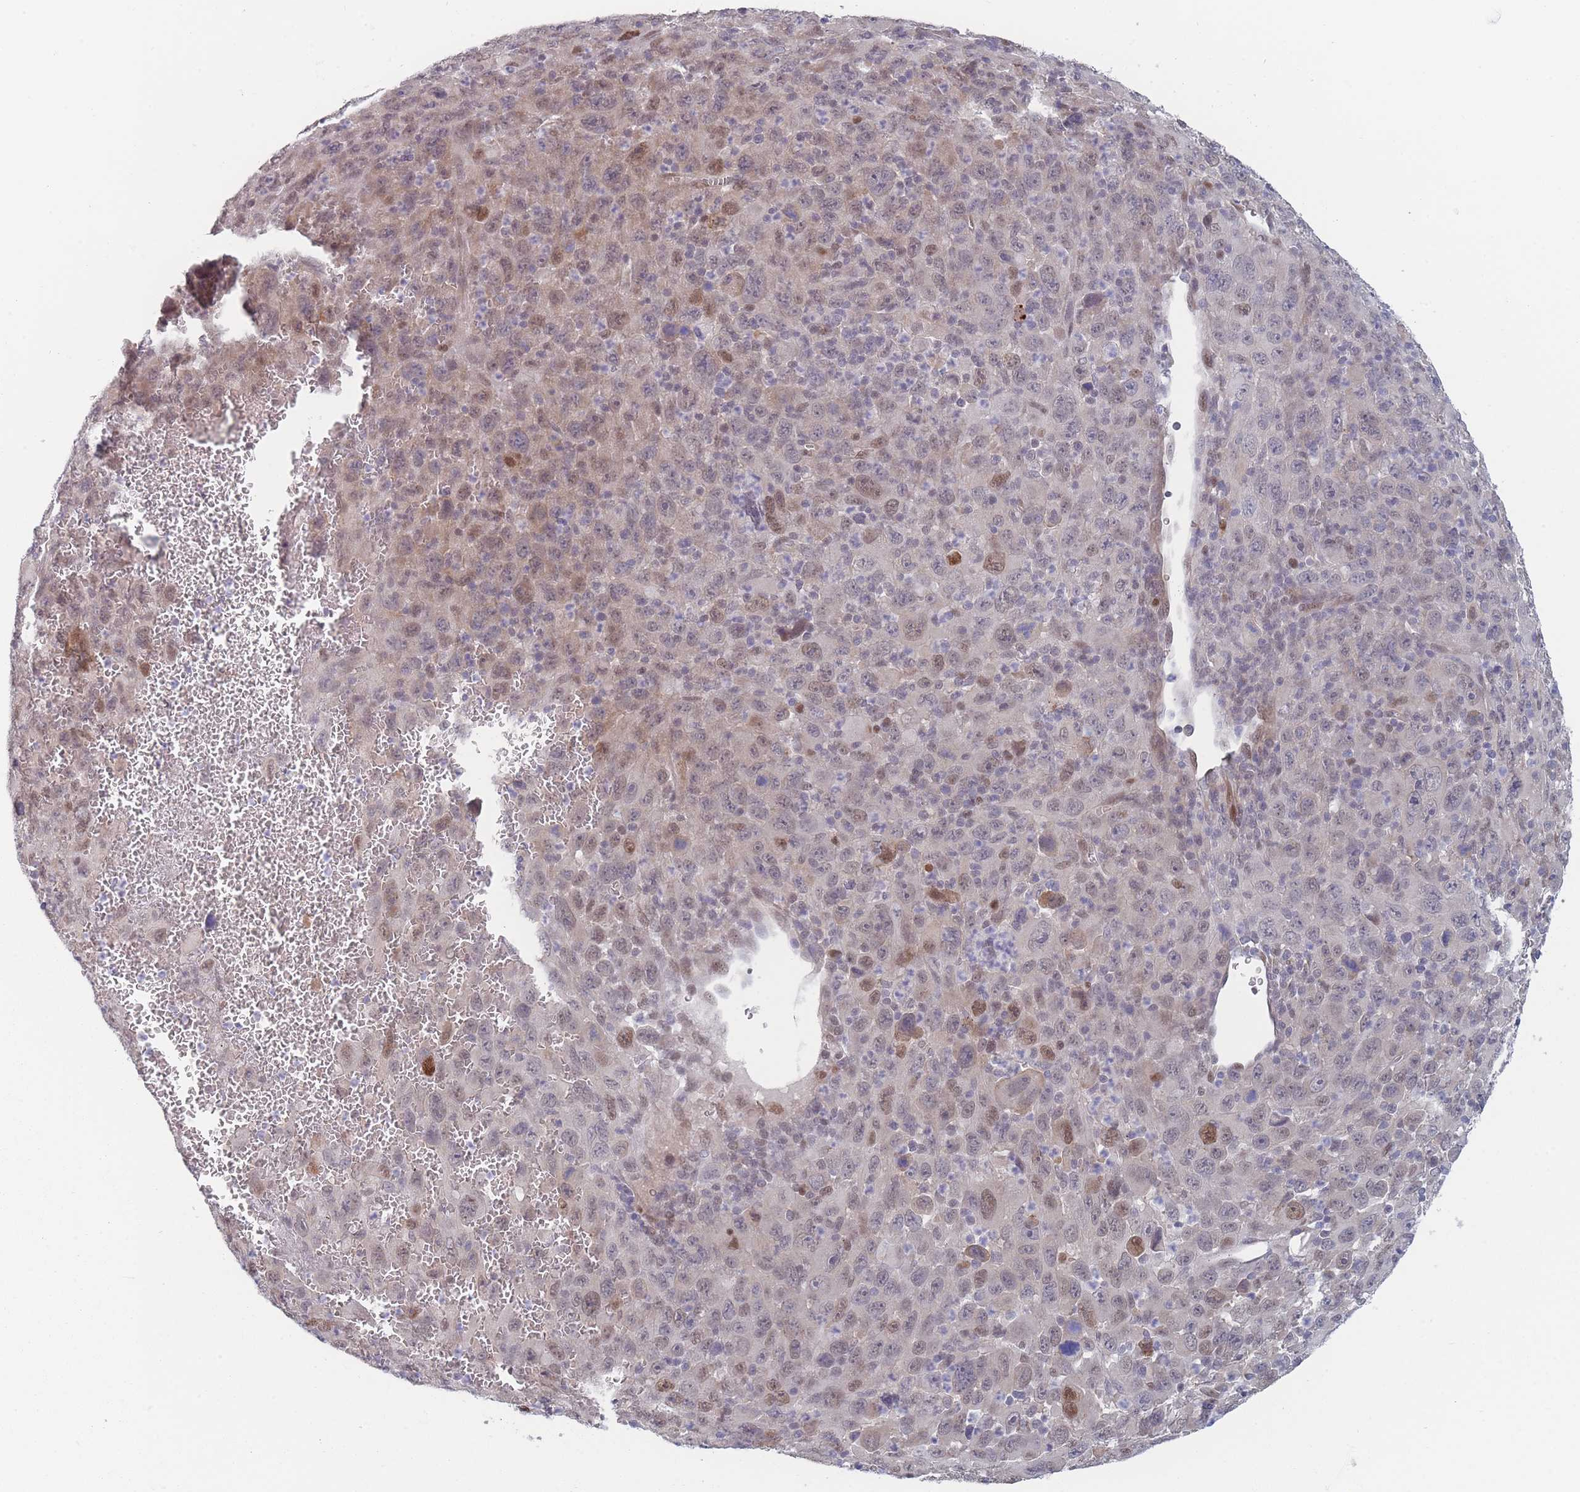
{"staining": {"intensity": "moderate", "quantity": "<25%", "location": "nuclear"}, "tissue": "melanoma", "cell_type": "Tumor cells", "image_type": "cancer", "snomed": [{"axis": "morphology", "description": "Malignant melanoma, Metastatic site"}, {"axis": "topography", "description": "Skin"}], "caption": "Brown immunohistochemical staining in human malignant melanoma (metastatic site) exhibits moderate nuclear staining in approximately <25% of tumor cells.", "gene": "ANKRD10", "patient": {"sex": "female", "age": 56}}